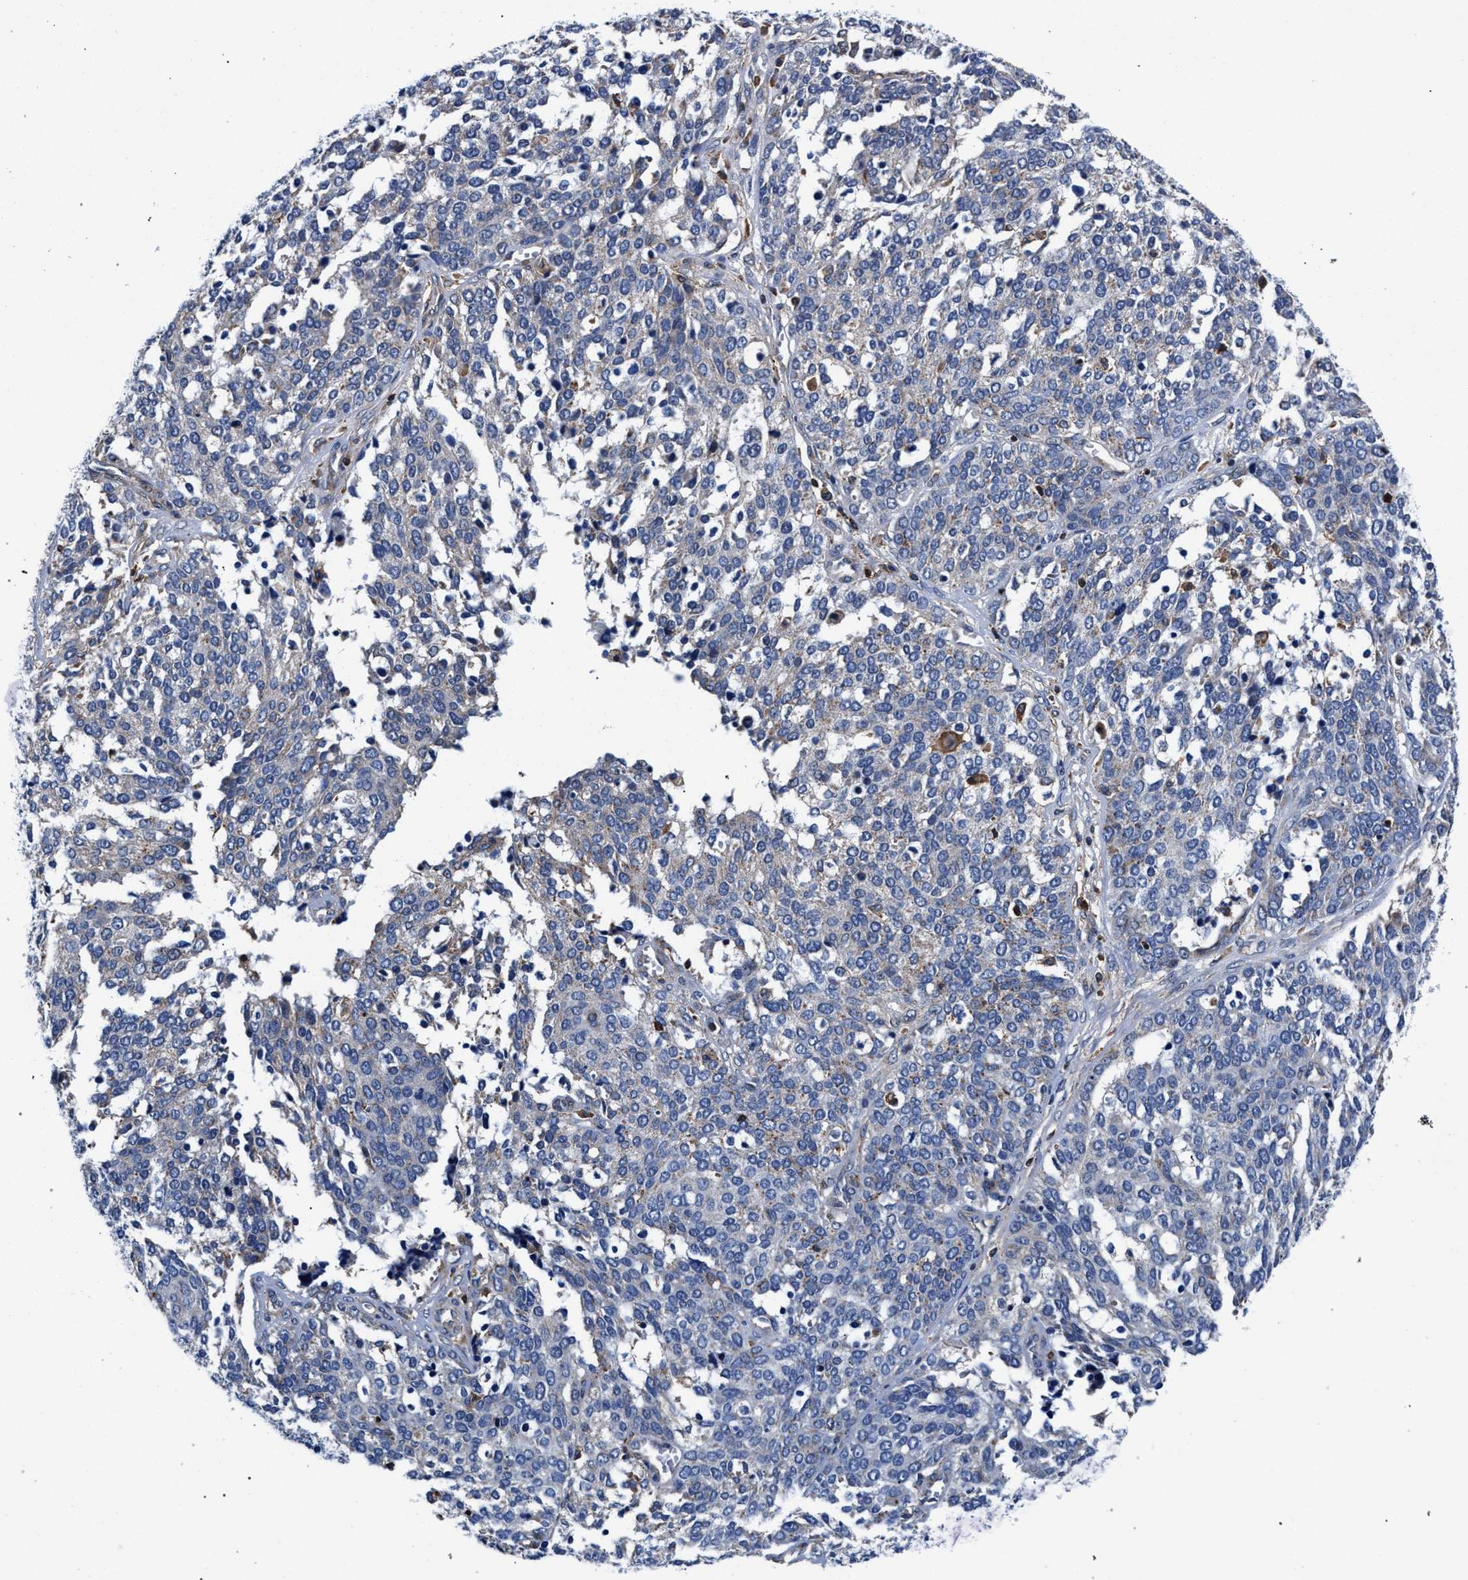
{"staining": {"intensity": "negative", "quantity": "none", "location": "none"}, "tissue": "ovarian cancer", "cell_type": "Tumor cells", "image_type": "cancer", "snomed": [{"axis": "morphology", "description": "Cystadenocarcinoma, serous, NOS"}, {"axis": "topography", "description": "Ovary"}], "caption": "A photomicrograph of ovarian cancer stained for a protein exhibits no brown staining in tumor cells. (DAB immunohistochemistry (IHC) visualized using brightfield microscopy, high magnification).", "gene": "LASP1", "patient": {"sex": "female", "age": 44}}